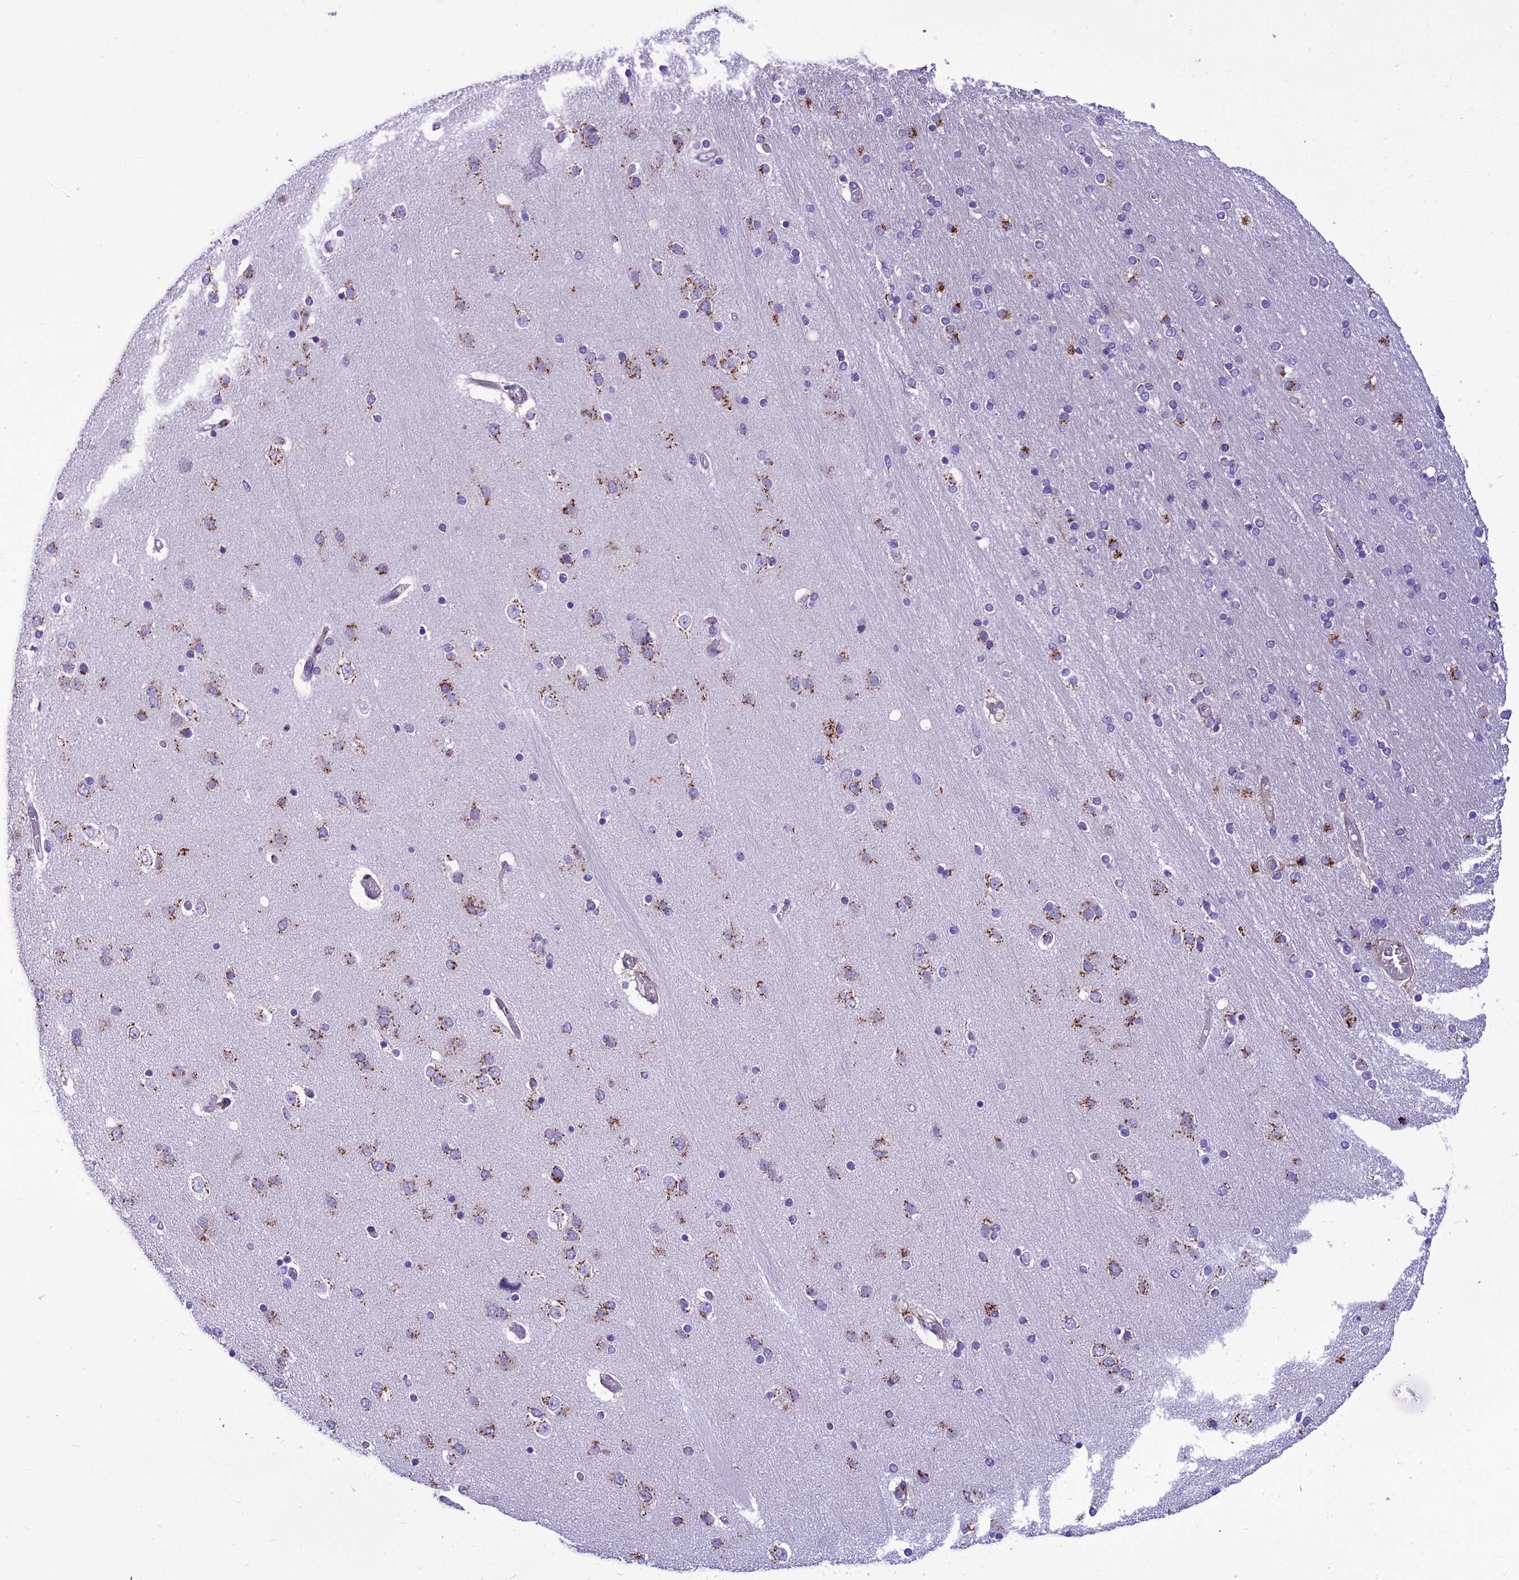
{"staining": {"intensity": "strong", "quantity": "<25%", "location": "cytoplasmic/membranous"}, "tissue": "hippocampus", "cell_type": "Glial cells", "image_type": "normal", "snomed": [{"axis": "morphology", "description": "Normal tissue, NOS"}, {"axis": "topography", "description": "Hippocampus"}], "caption": "The image displays a brown stain indicating the presence of a protein in the cytoplasmic/membranous of glial cells in hippocampus. (DAB = brown stain, brightfield microscopy at high magnification).", "gene": "GOLM2", "patient": {"sex": "female", "age": 54}}